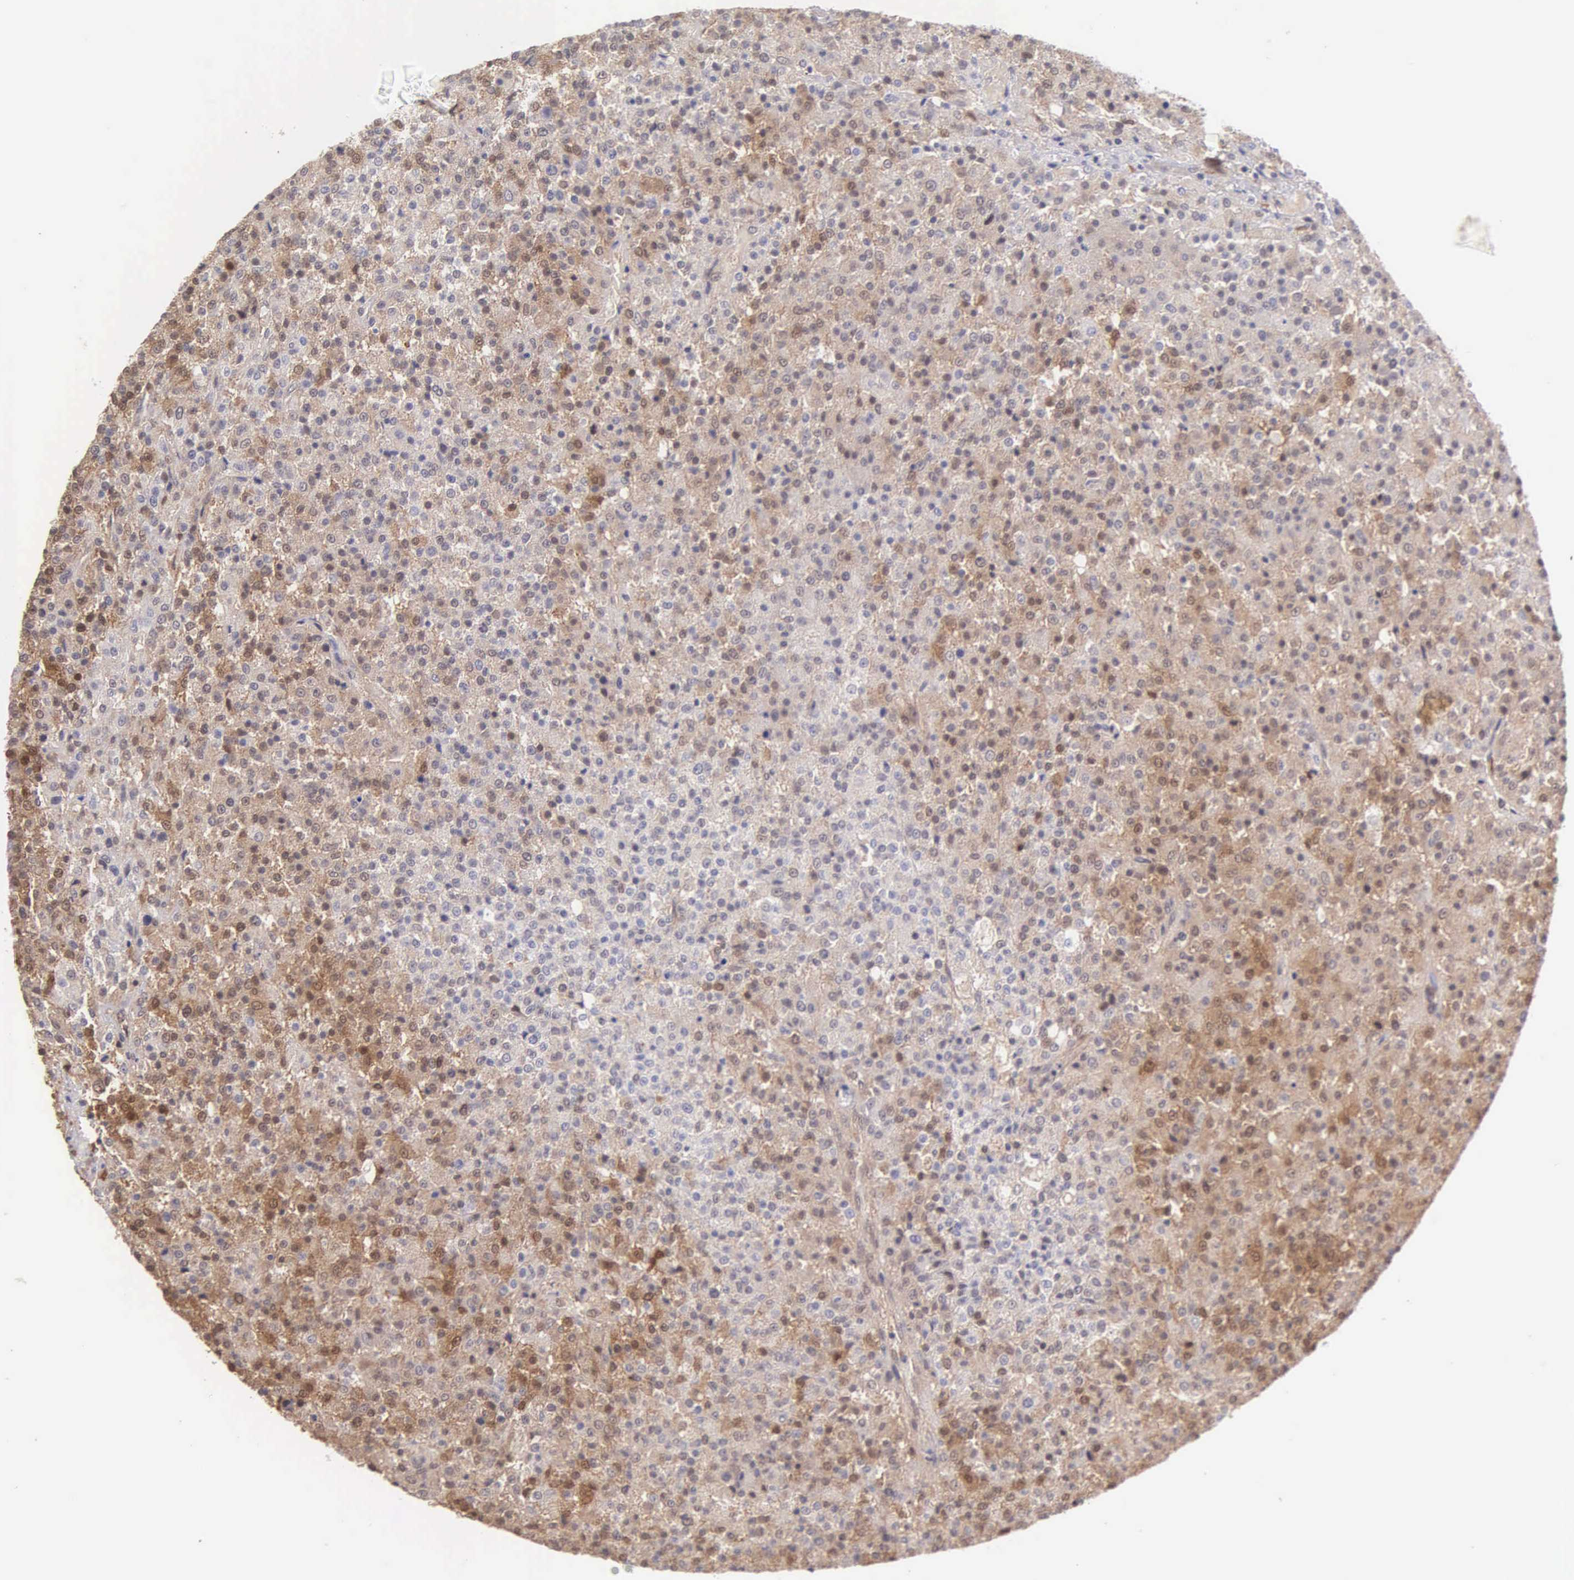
{"staining": {"intensity": "moderate", "quantity": "25%-75%", "location": "cytoplasmic/membranous"}, "tissue": "testis cancer", "cell_type": "Tumor cells", "image_type": "cancer", "snomed": [{"axis": "morphology", "description": "Seminoma, NOS"}, {"axis": "topography", "description": "Testis"}], "caption": "This histopathology image demonstrates immunohistochemistry staining of human testis cancer, with medium moderate cytoplasmic/membranous positivity in about 25%-75% of tumor cells.", "gene": "BID", "patient": {"sex": "male", "age": 59}}